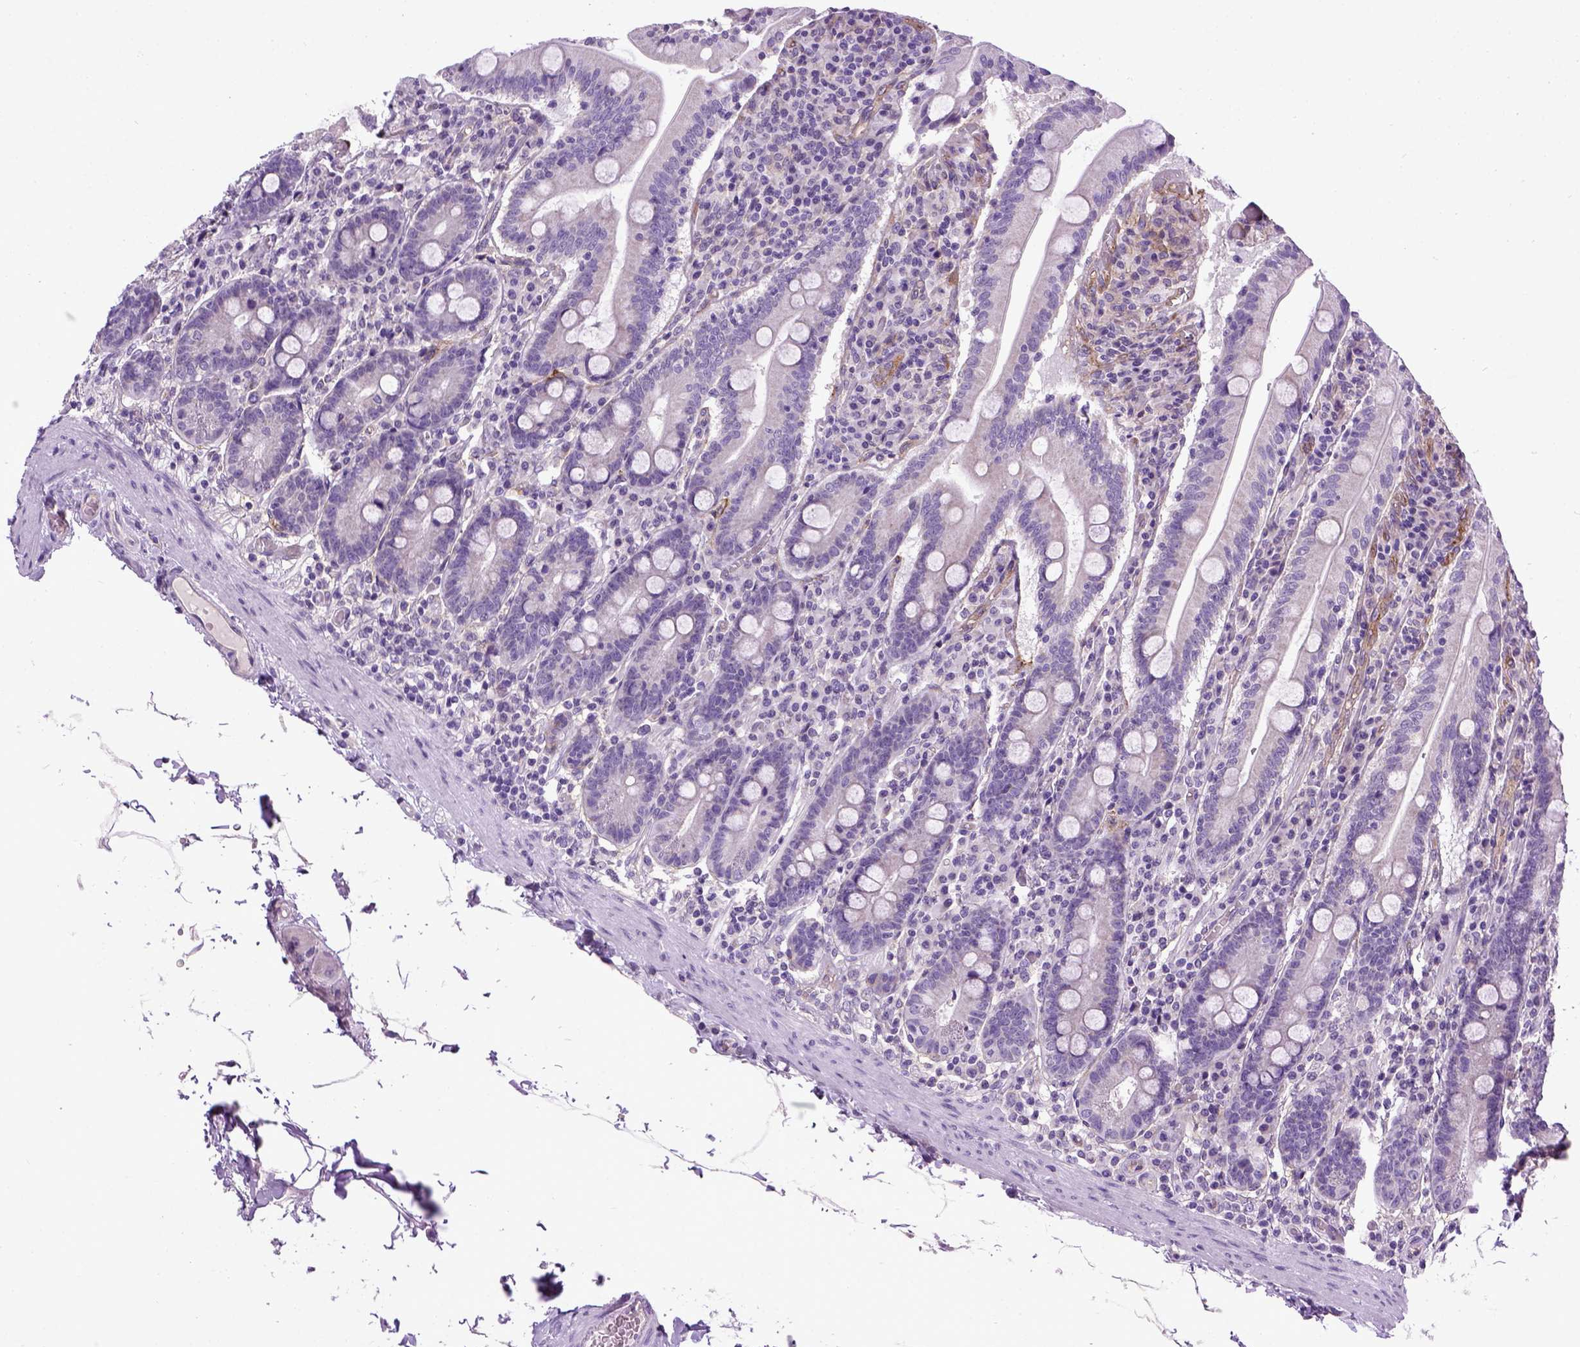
{"staining": {"intensity": "negative", "quantity": "none", "location": "none"}, "tissue": "small intestine", "cell_type": "Glandular cells", "image_type": "normal", "snomed": [{"axis": "morphology", "description": "Normal tissue, NOS"}, {"axis": "topography", "description": "Small intestine"}], "caption": "DAB immunohistochemical staining of benign human small intestine displays no significant positivity in glandular cells.", "gene": "ENG", "patient": {"sex": "male", "age": 37}}